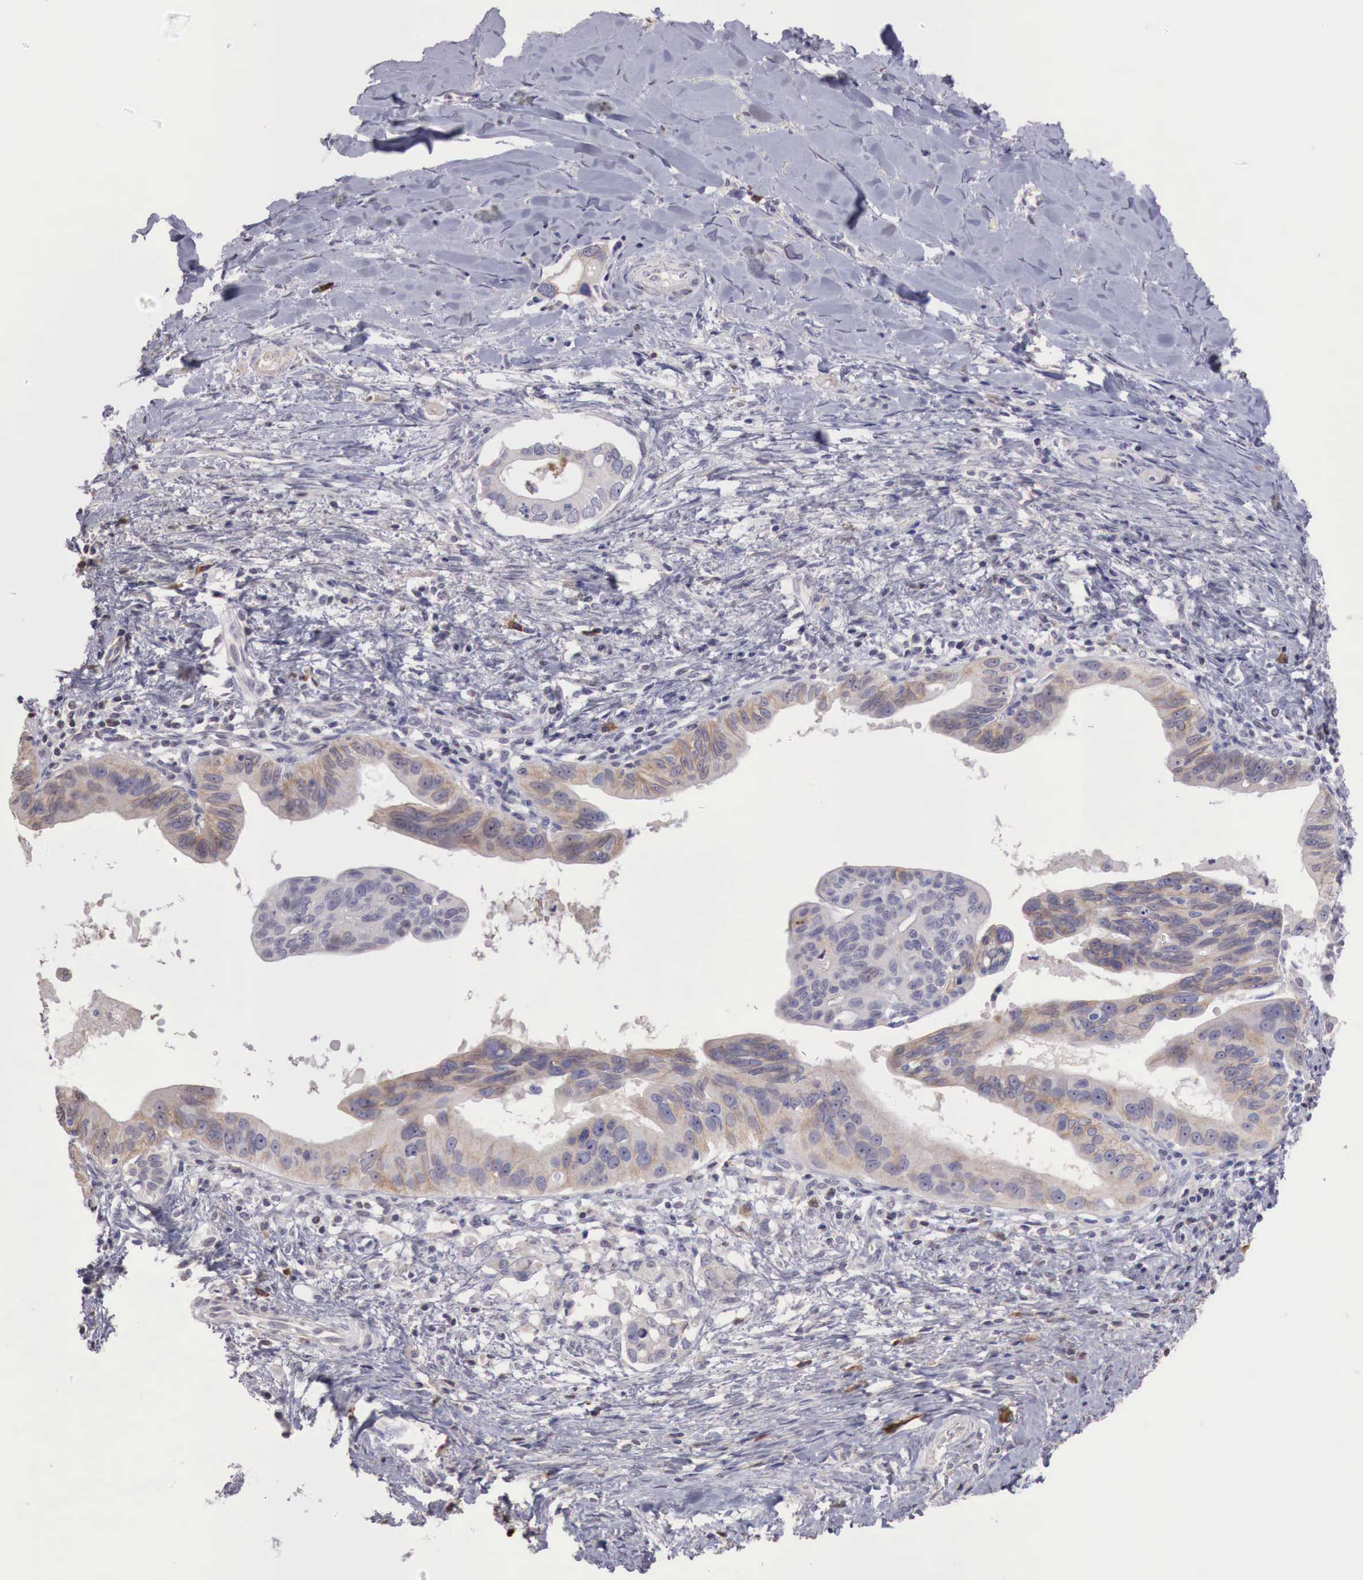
{"staining": {"intensity": "weak", "quantity": "25%-75%", "location": "cytoplasmic/membranous"}, "tissue": "liver cancer", "cell_type": "Tumor cells", "image_type": "cancer", "snomed": [{"axis": "morphology", "description": "Cholangiocarcinoma"}, {"axis": "topography", "description": "Liver"}], "caption": "The micrograph demonstrates immunohistochemical staining of liver cancer (cholangiocarcinoma). There is weak cytoplasmic/membranous expression is appreciated in approximately 25%-75% of tumor cells.", "gene": "XPNPEP2", "patient": {"sex": "female", "age": 65}}